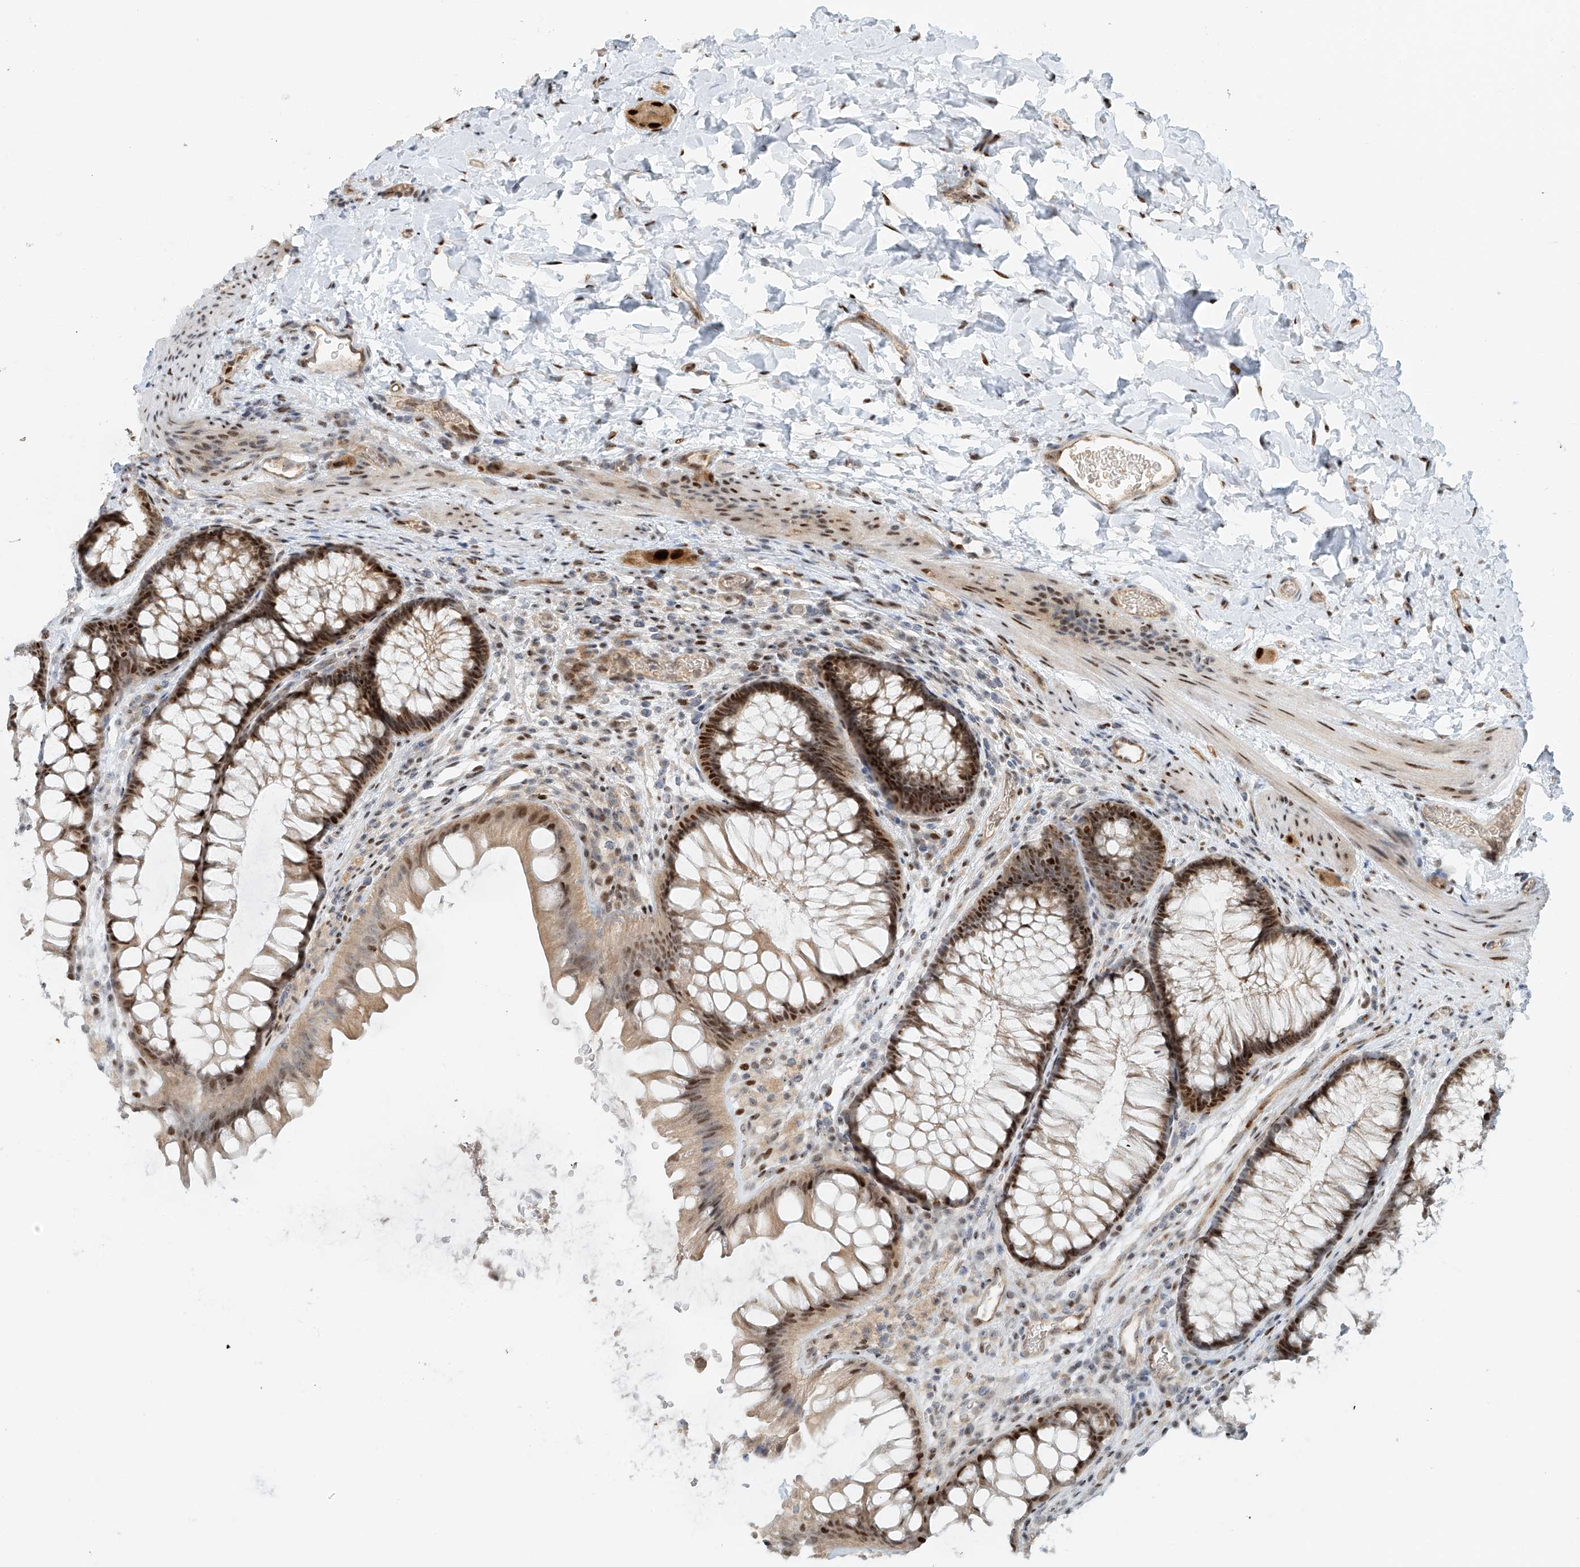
{"staining": {"intensity": "moderate", "quantity": "25%-75%", "location": "cytoplasmic/membranous,nuclear"}, "tissue": "colon", "cell_type": "Endothelial cells", "image_type": "normal", "snomed": [{"axis": "morphology", "description": "Normal tissue, NOS"}, {"axis": "topography", "description": "Colon"}], "caption": "Unremarkable colon demonstrates moderate cytoplasmic/membranous,nuclear staining in approximately 25%-75% of endothelial cells.", "gene": "ZNF514", "patient": {"sex": "female", "age": 62}}